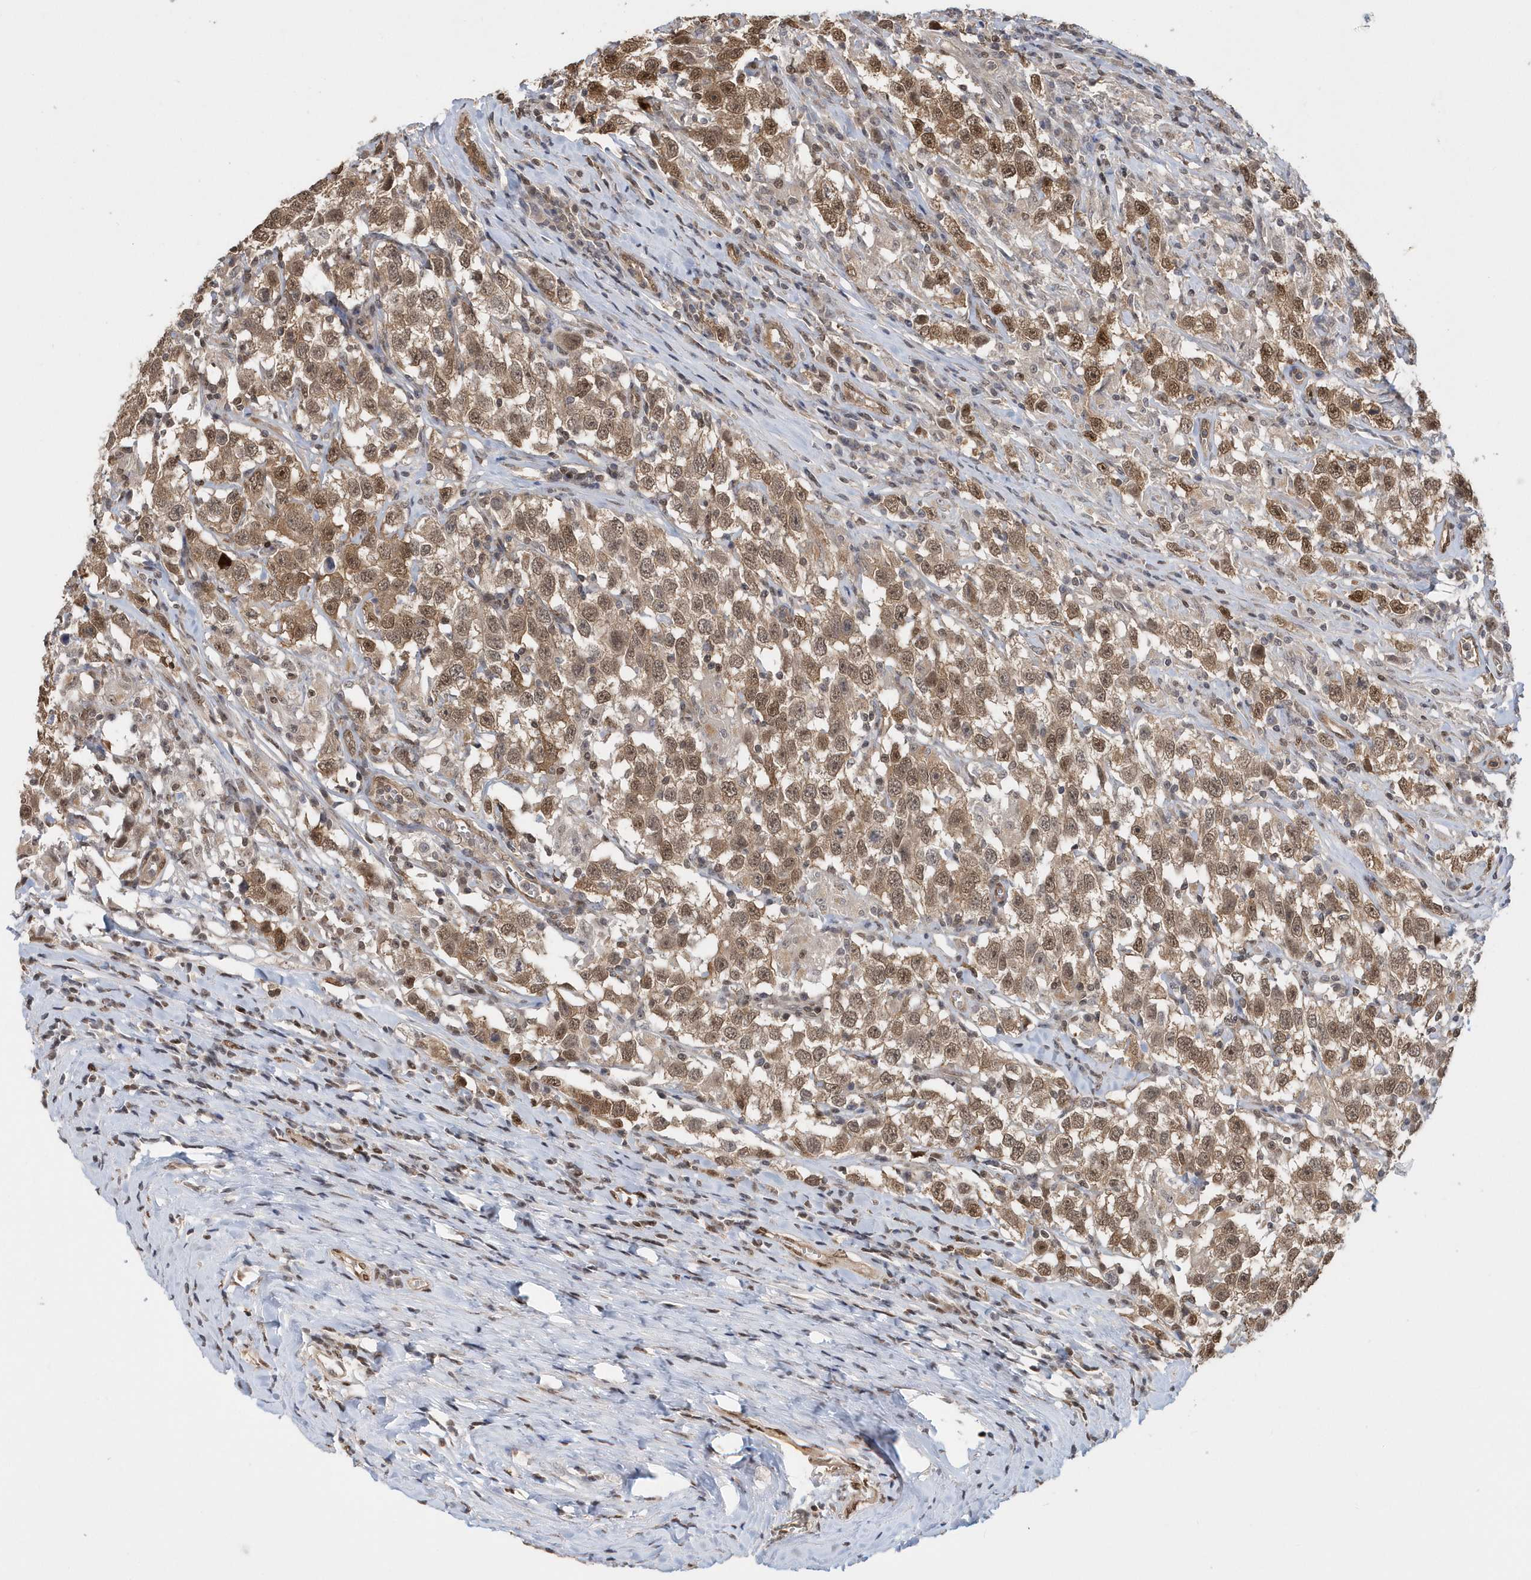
{"staining": {"intensity": "moderate", "quantity": ">75%", "location": "cytoplasmic/membranous,nuclear"}, "tissue": "testis cancer", "cell_type": "Tumor cells", "image_type": "cancer", "snomed": [{"axis": "morphology", "description": "Seminoma, NOS"}, {"axis": "topography", "description": "Testis"}], "caption": "Seminoma (testis) was stained to show a protein in brown. There is medium levels of moderate cytoplasmic/membranous and nuclear positivity in about >75% of tumor cells.", "gene": "SUMO2", "patient": {"sex": "male", "age": 41}}